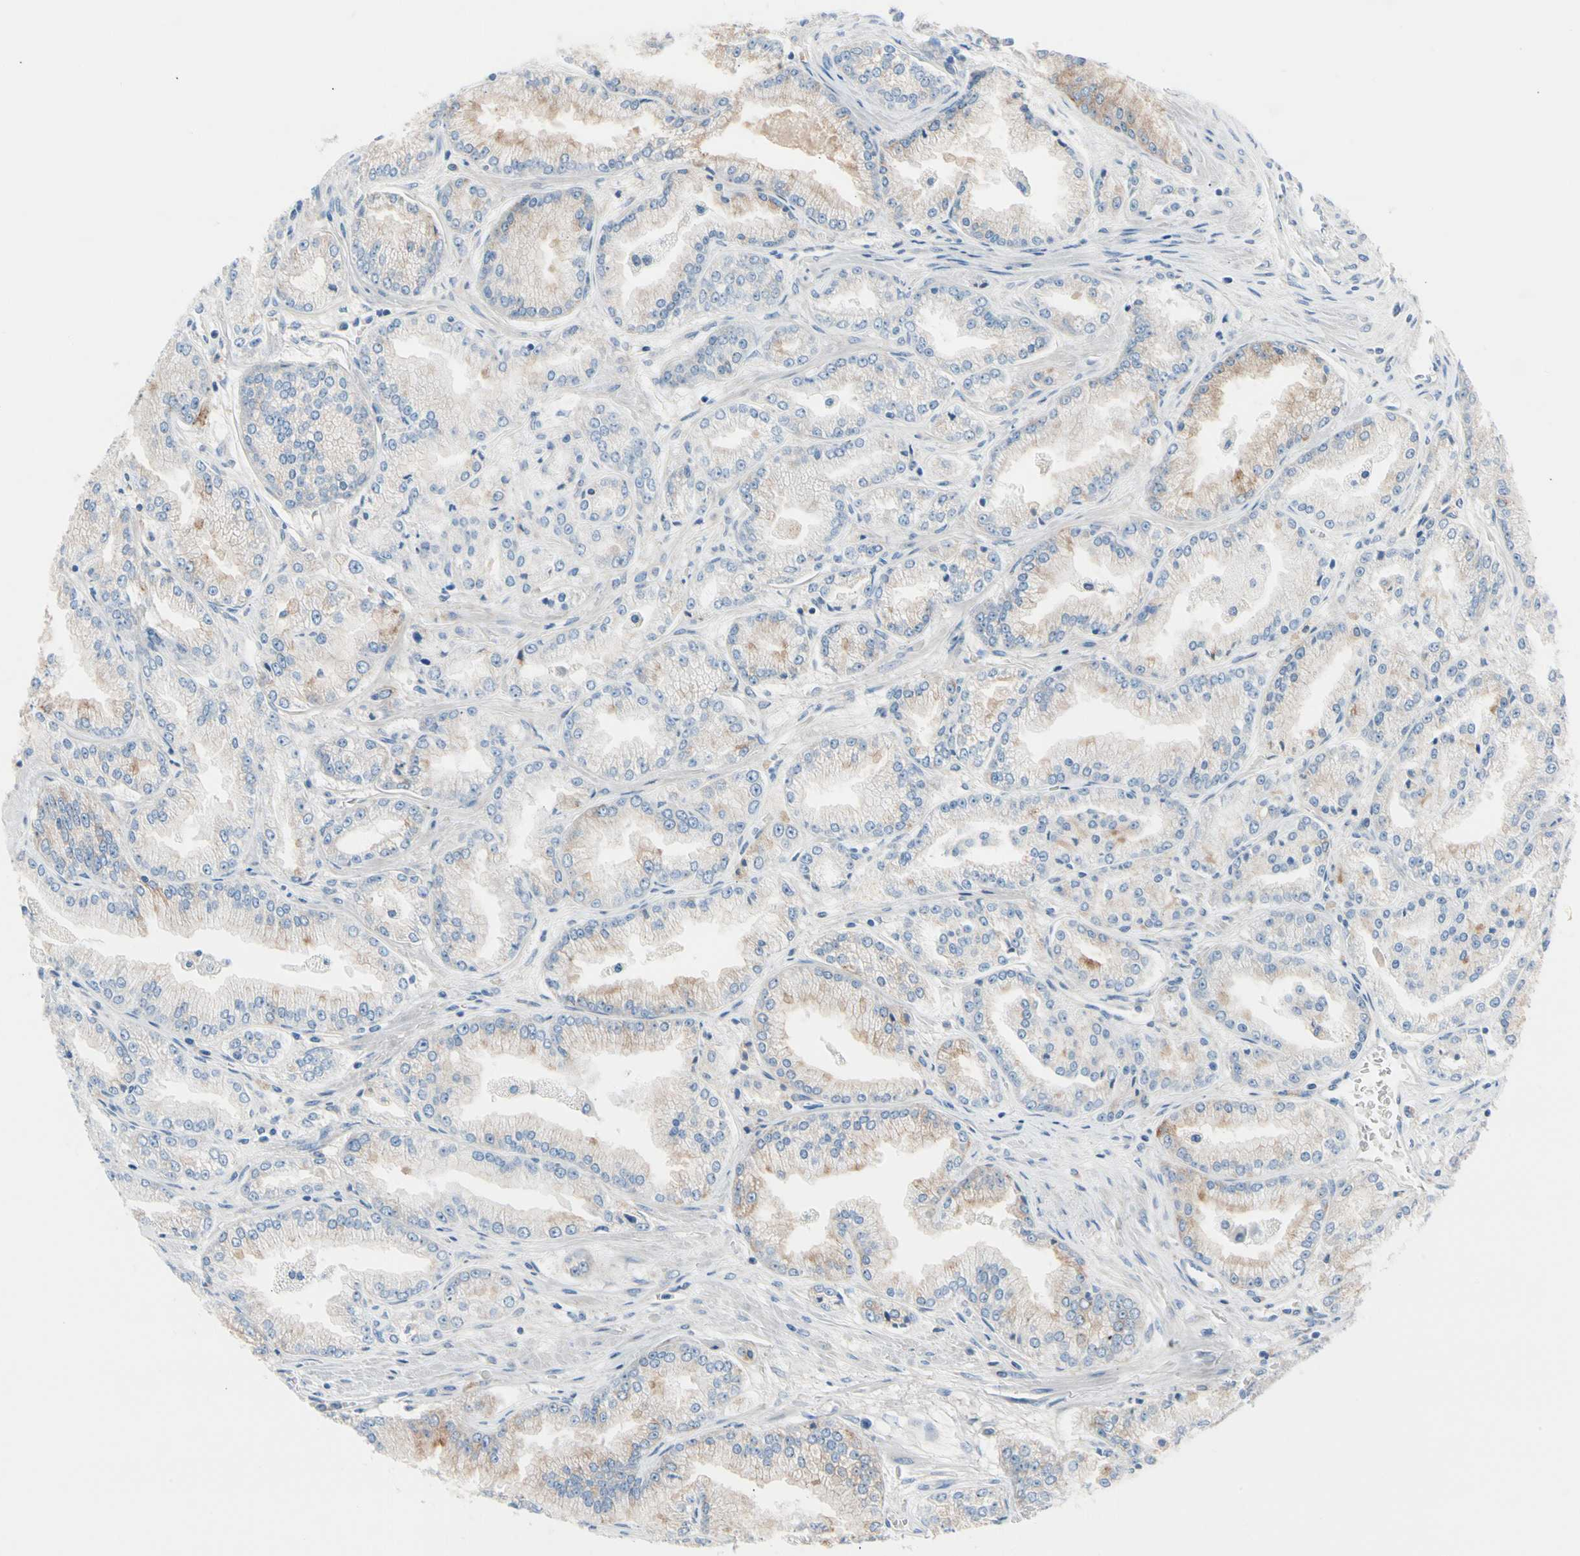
{"staining": {"intensity": "weak", "quantity": "25%-75%", "location": "cytoplasmic/membranous"}, "tissue": "prostate cancer", "cell_type": "Tumor cells", "image_type": "cancer", "snomed": [{"axis": "morphology", "description": "Adenocarcinoma, High grade"}, {"axis": "topography", "description": "Prostate"}], "caption": "Adenocarcinoma (high-grade) (prostate) stained with a brown dye exhibits weak cytoplasmic/membranous positive expression in about 25%-75% of tumor cells.", "gene": "CASQ1", "patient": {"sex": "male", "age": 61}}